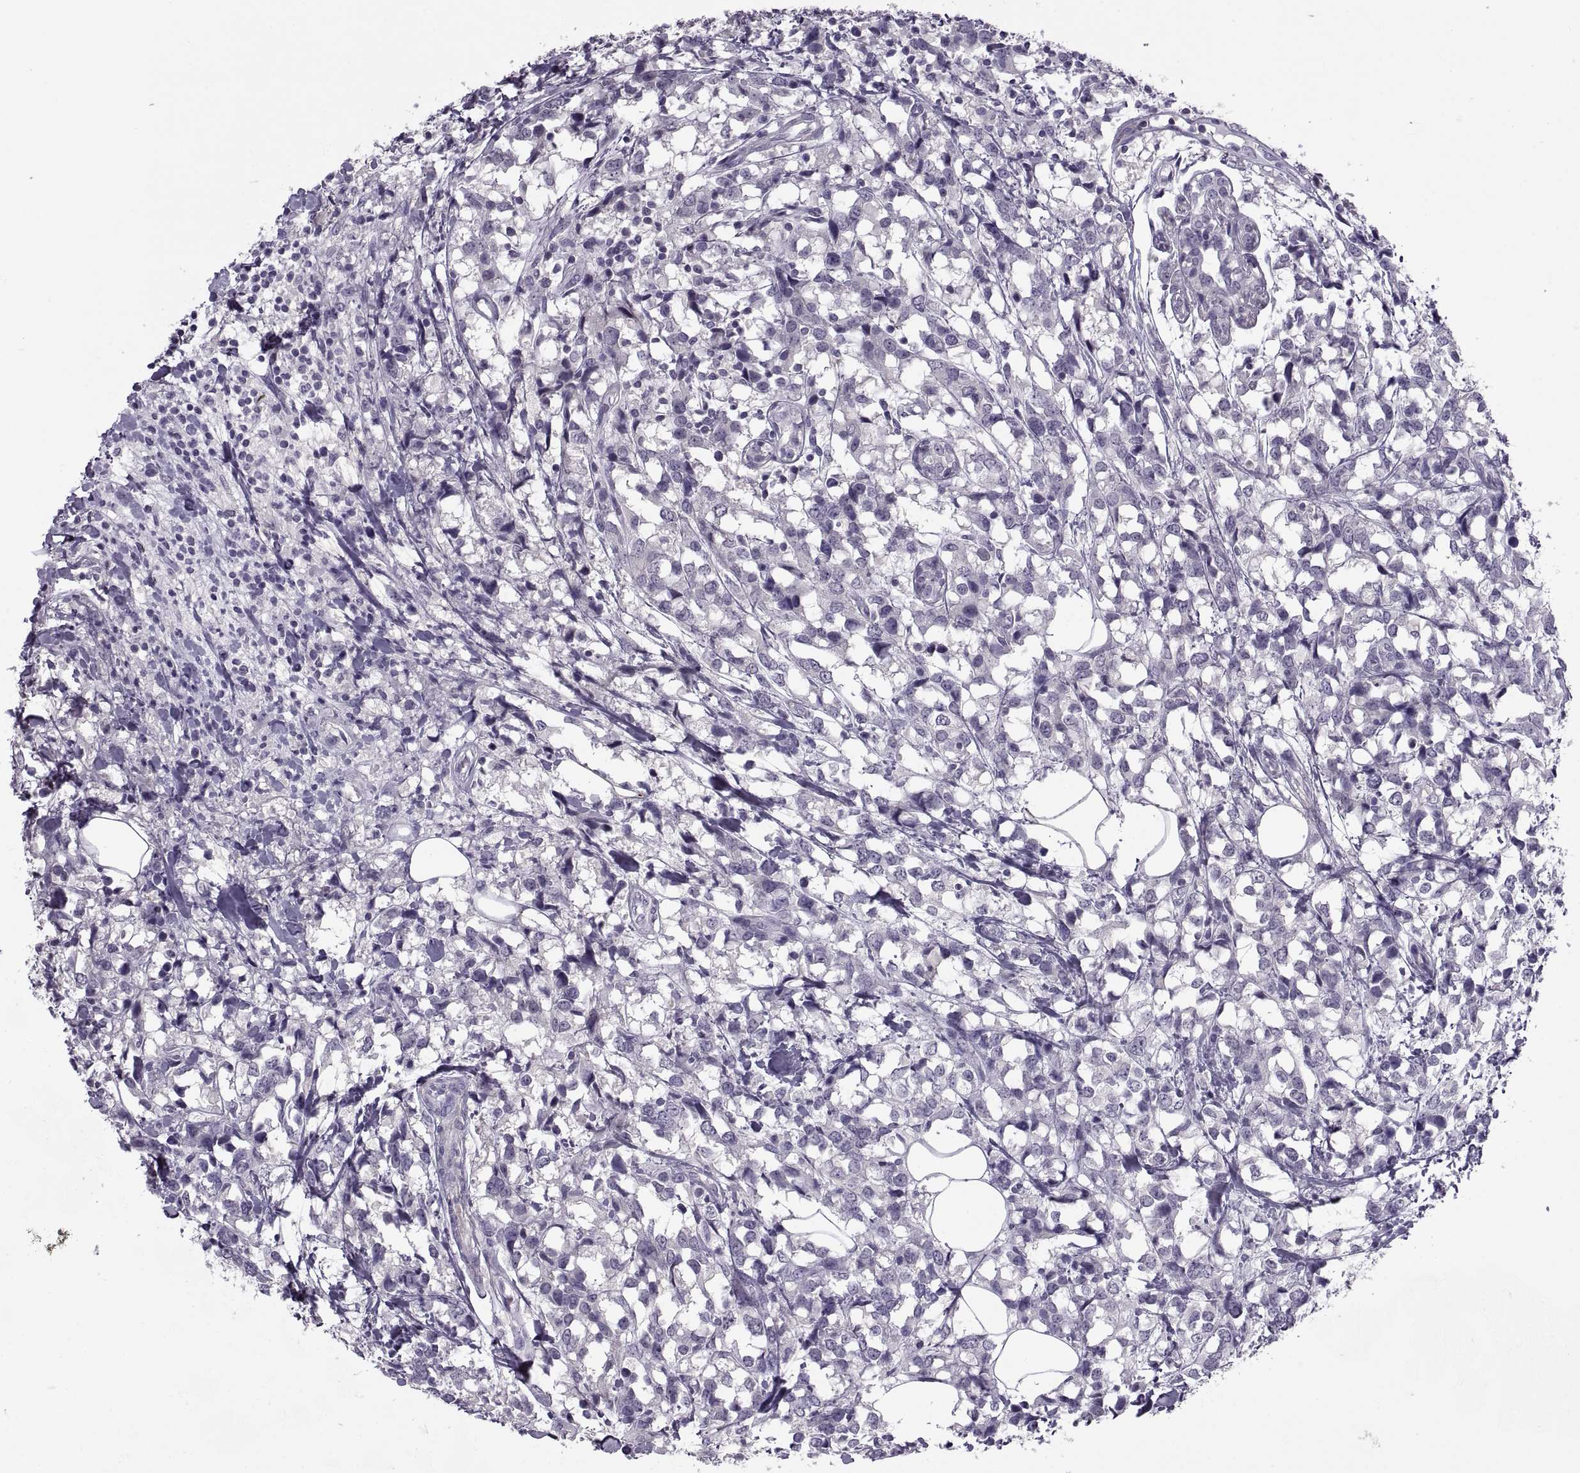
{"staining": {"intensity": "negative", "quantity": "none", "location": "none"}, "tissue": "breast cancer", "cell_type": "Tumor cells", "image_type": "cancer", "snomed": [{"axis": "morphology", "description": "Lobular carcinoma"}, {"axis": "topography", "description": "Breast"}], "caption": "Breast cancer stained for a protein using immunohistochemistry displays no positivity tumor cells.", "gene": "BSPH1", "patient": {"sex": "female", "age": 59}}